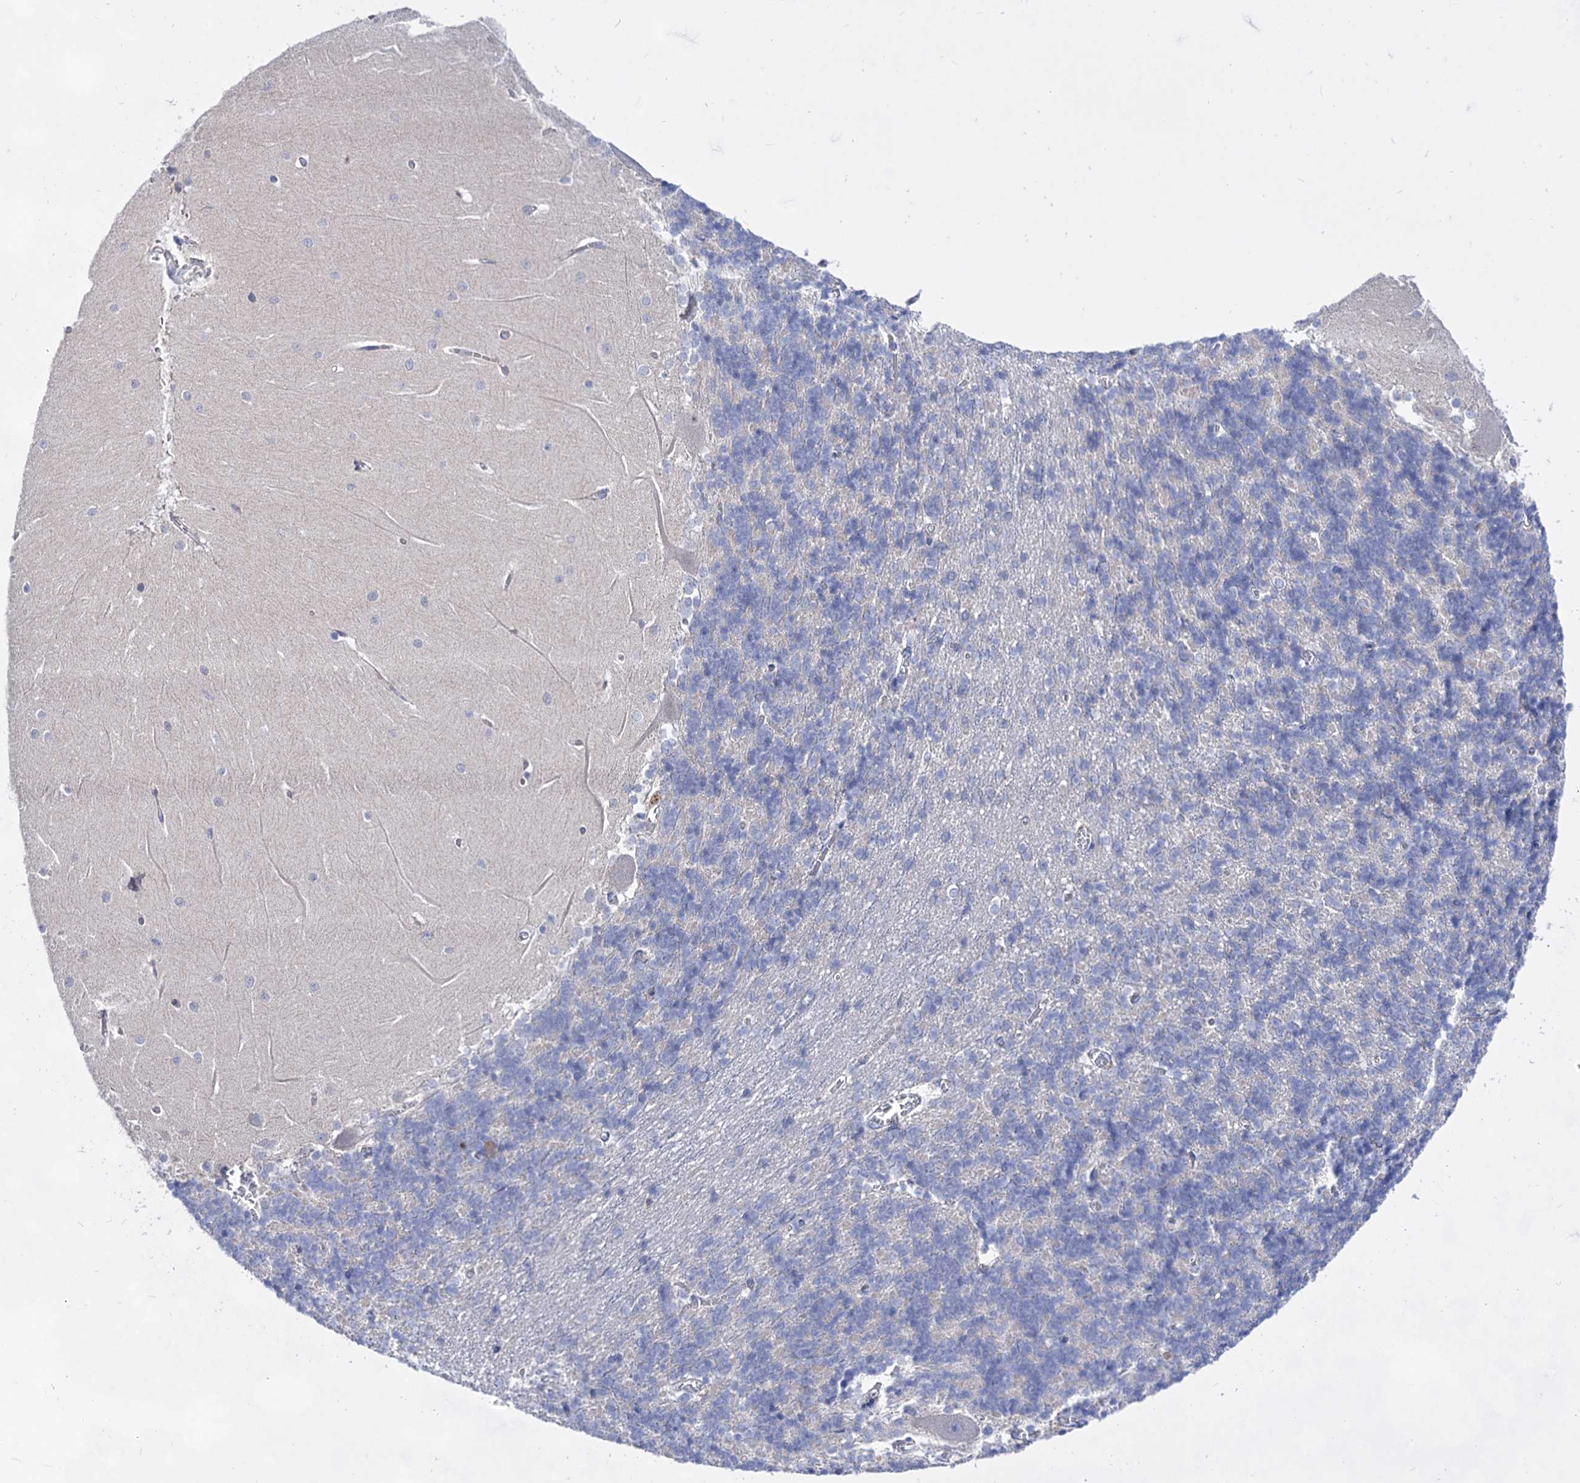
{"staining": {"intensity": "negative", "quantity": "none", "location": "none"}, "tissue": "cerebellum", "cell_type": "Cells in granular layer", "image_type": "normal", "snomed": [{"axis": "morphology", "description": "Normal tissue, NOS"}, {"axis": "topography", "description": "Cerebellum"}], "caption": "DAB (3,3'-diaminobenzidine) immunohistochemical staining of benign human cerebellum reveals no significant positivity in cells in granular layer.", "gene": "PLIN1", "patient": {"sex": "male", "age": 37}}